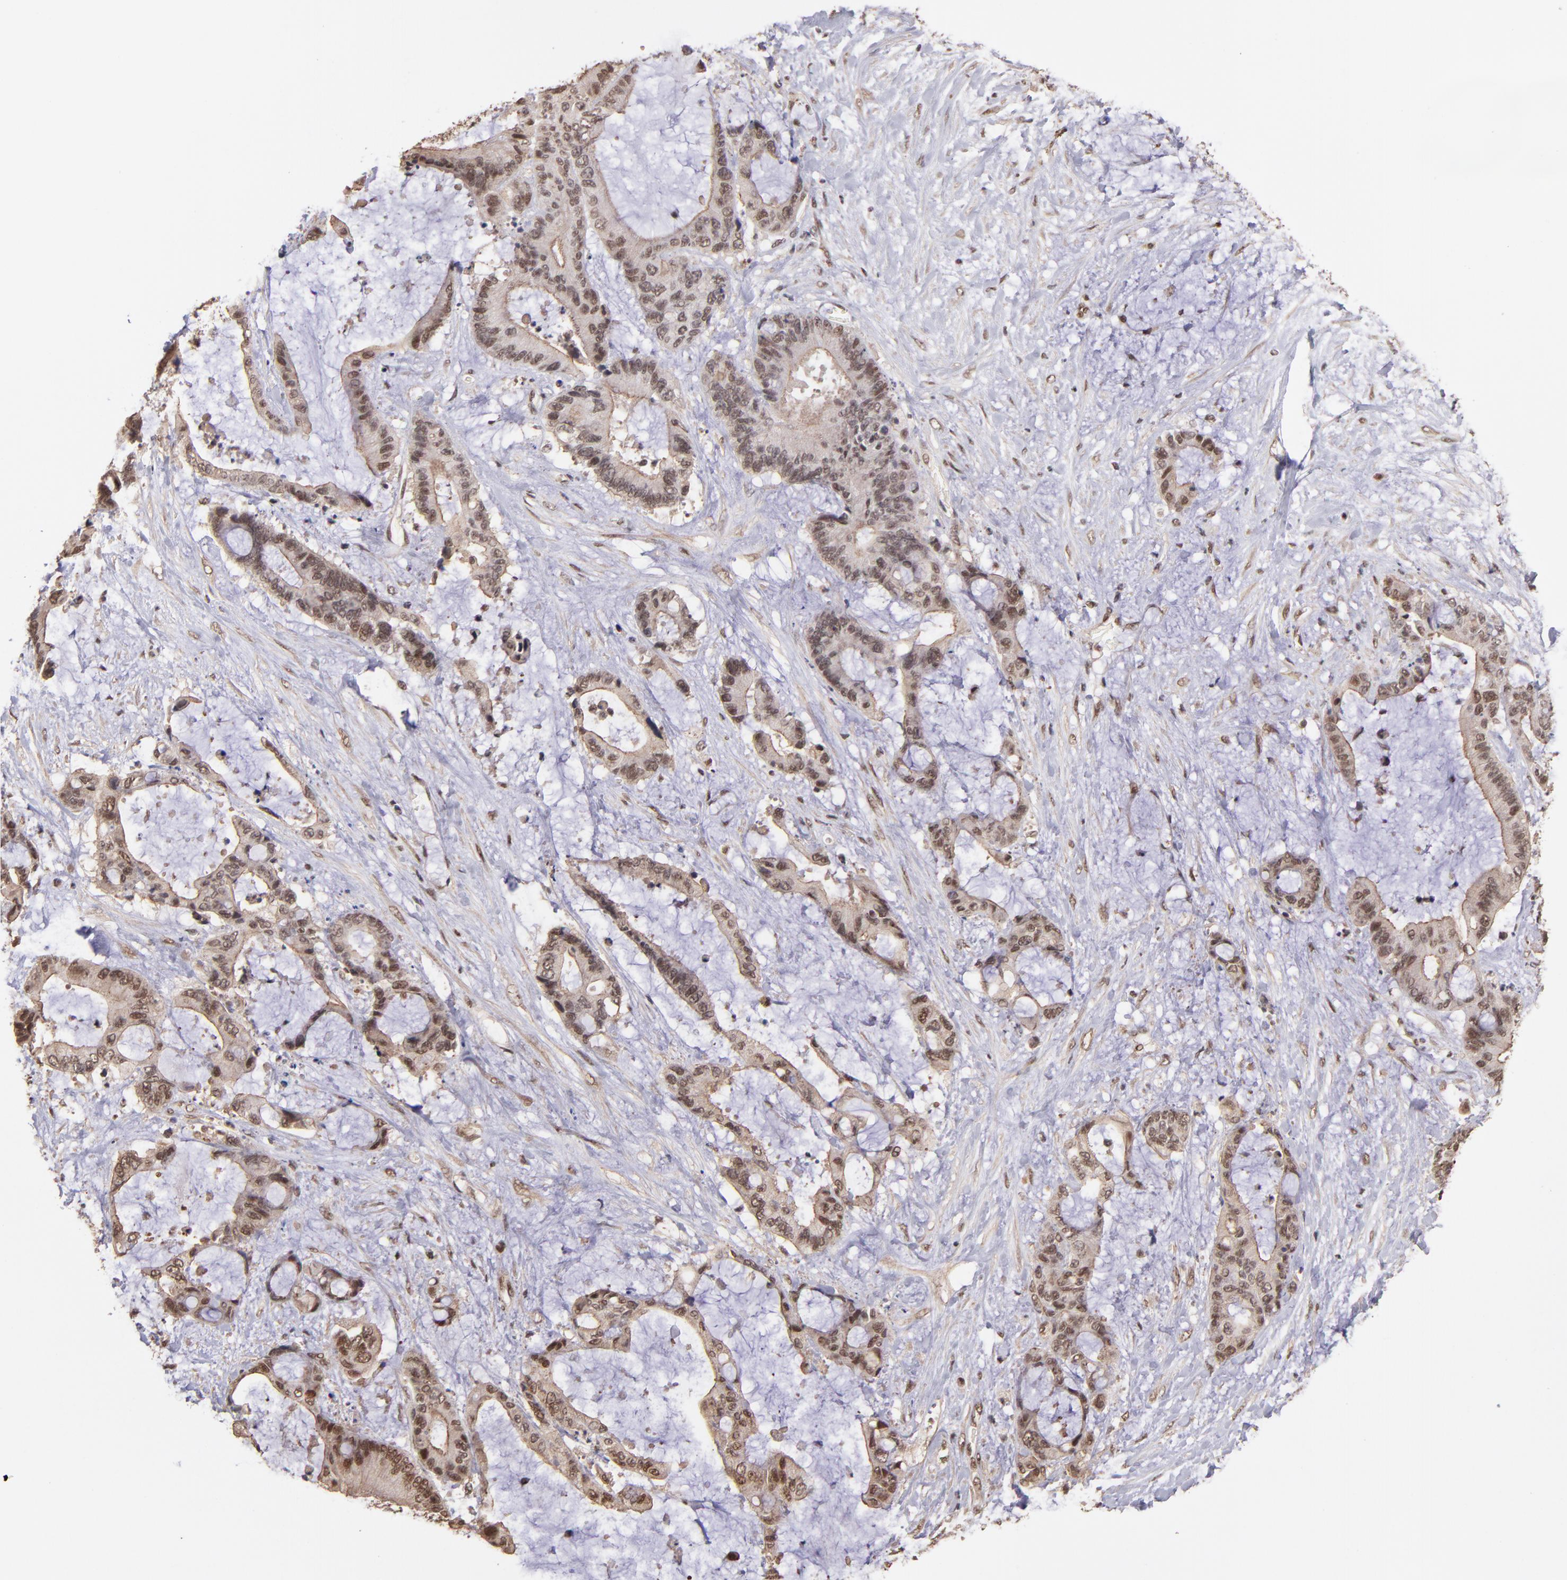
{"staining": {"intensity": "weak", "quantity": "25%-75%", "location": "cytoplasmic/membranous,nuclear"}, "tissue": "liver cancer", "cell_type": "Tumor cells", "image_type": "cancer", "snomed": [{"axis": "morphology", "description": "Cholangiocarcinoma"}, {"axis": "topography", "description": "Liver"}], "caption": "Tumor cells show weak cytoplasmic/membranous and nuclear positivity in approximately 25%-75% of cells in liver cancer.", "gene": "TERF2", "patient": {"sex": "female", "age": 73}}